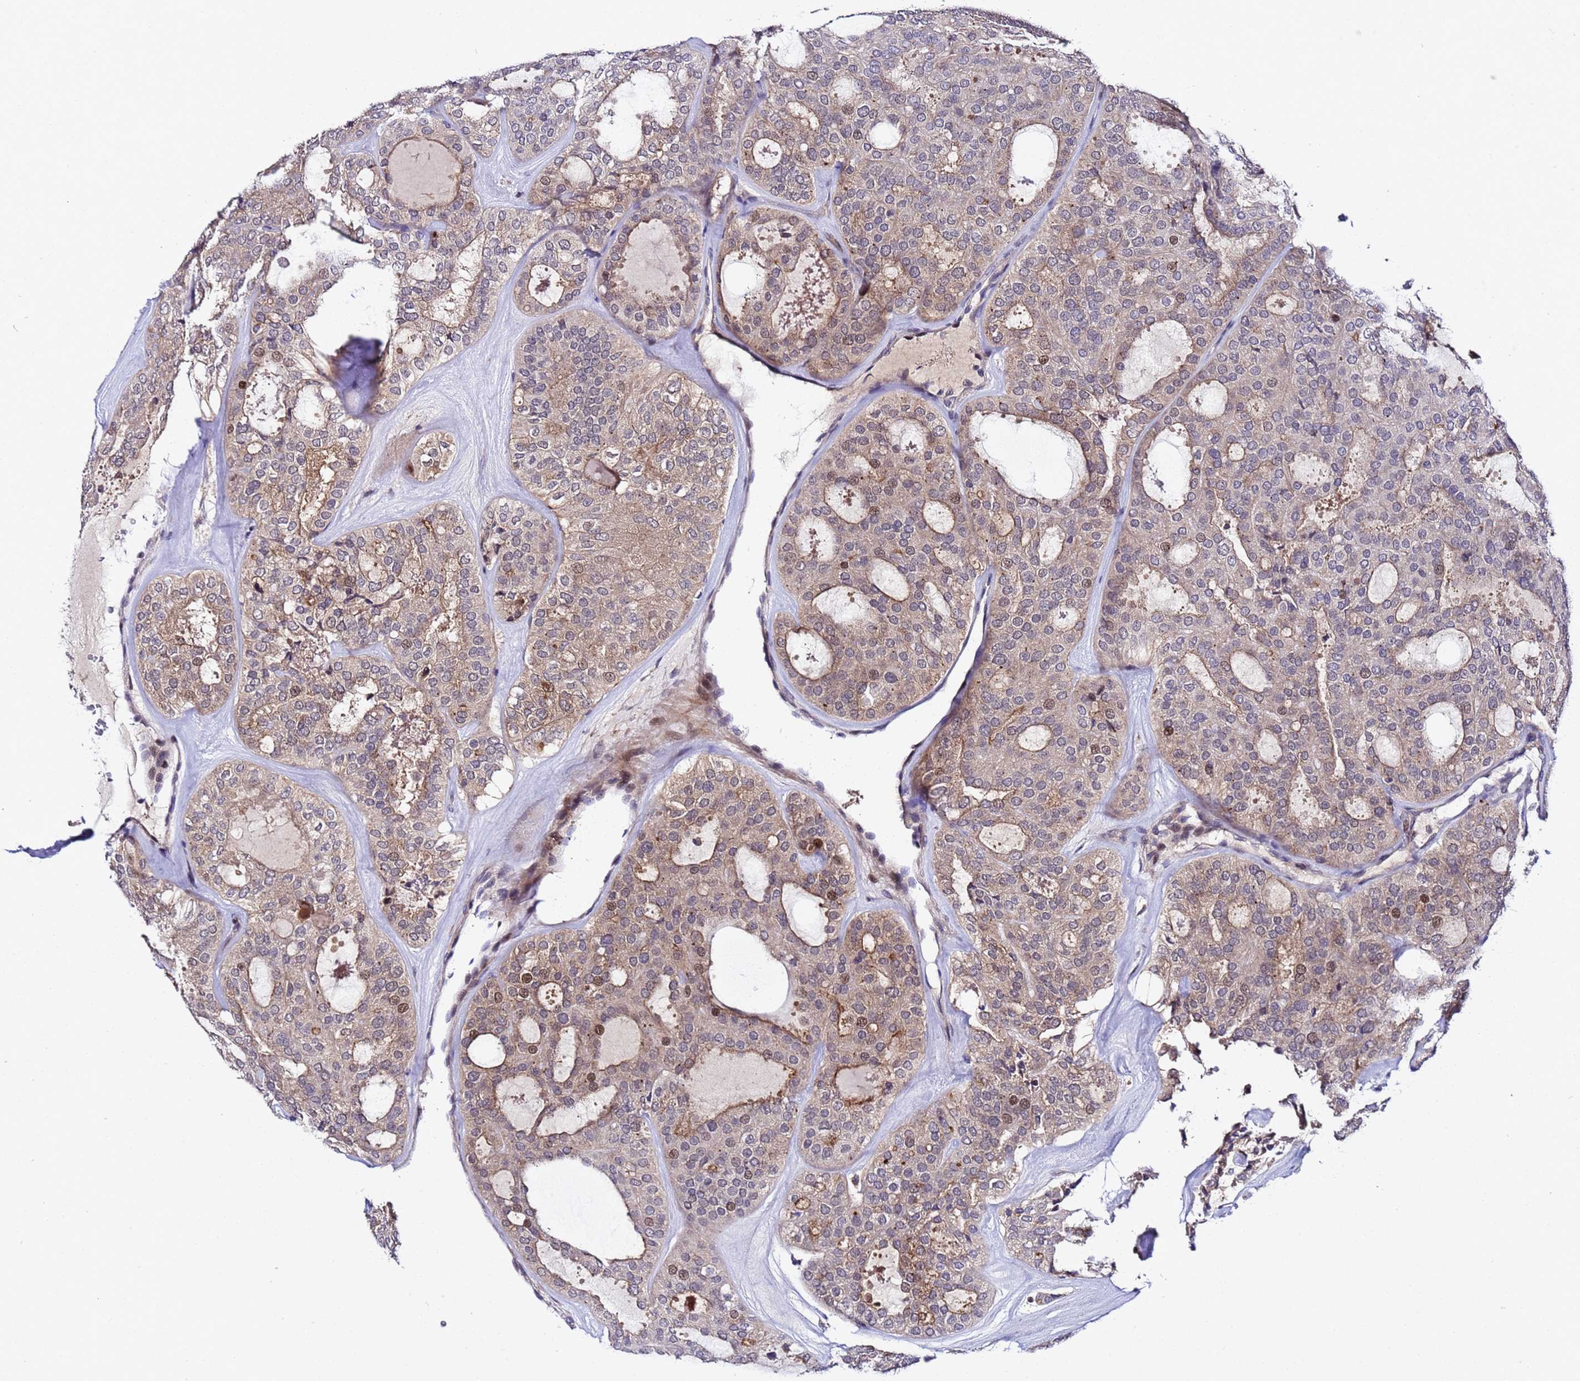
{"staining": {"intensity": "moderate", "quantity": "25%-75%", "location": "cytoplasmic/membranous,nuclear"}, "tissue": "thyroid cancer", "cell_type": "Tumor cells", "image_type": "cancer", "snomed": [{"axis": "morphology", "description": "Follicular adenoma carcinoma, NOS"}, {"axis": "topography", "description": "Thyroid gland"}], "caption": "DAB (3,3'-diaminobenzidine) immunohistochemical staining of human follicular adenoma carcinoma (thyroid) displays moderate cytoplasmic/membranous and nuclear protein expression in approximately 25%-75% of tumor cells.", "gene": "PLXDC2", "patient": {"sex": "male", "age": 75}}